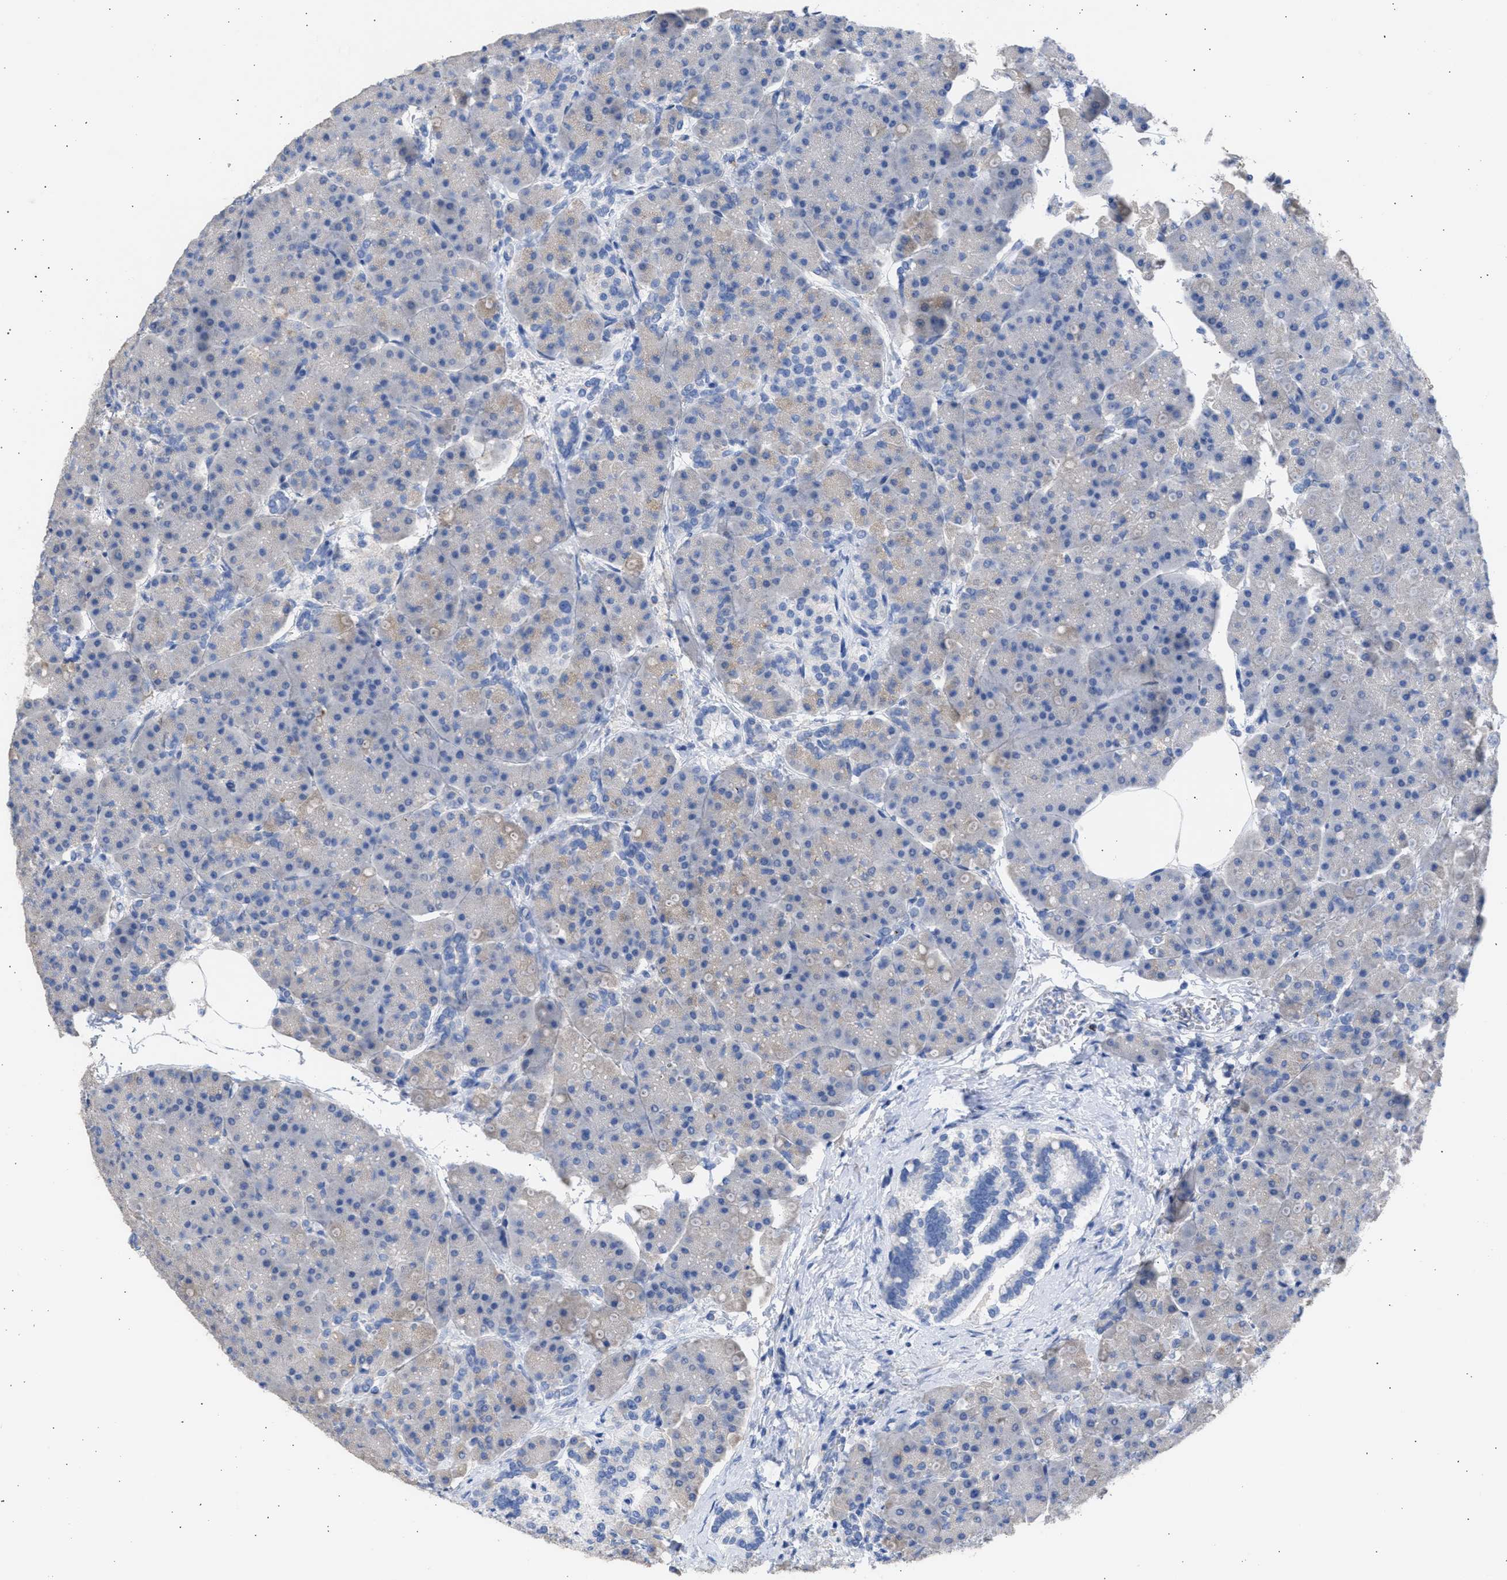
{"staining": {"intensity": "negative", "quantity": "none", "location": "none"}, "tissue": "pancreas", "cell_type": "Exocrine glandular cells", "image_type": "normal", "snomed": [{"axis": "morphology", "description": "Normal tissue, NOS"}, {"axis": "topography", "description": "Pancreas"}], "caption": "Human pancreas stained for a protein using immunohistochemistry (IHC) reveals no positivity in exocrine glandular cells.", "gene": "RSPH1", "patient": {"sex": "female", "age": 70}}